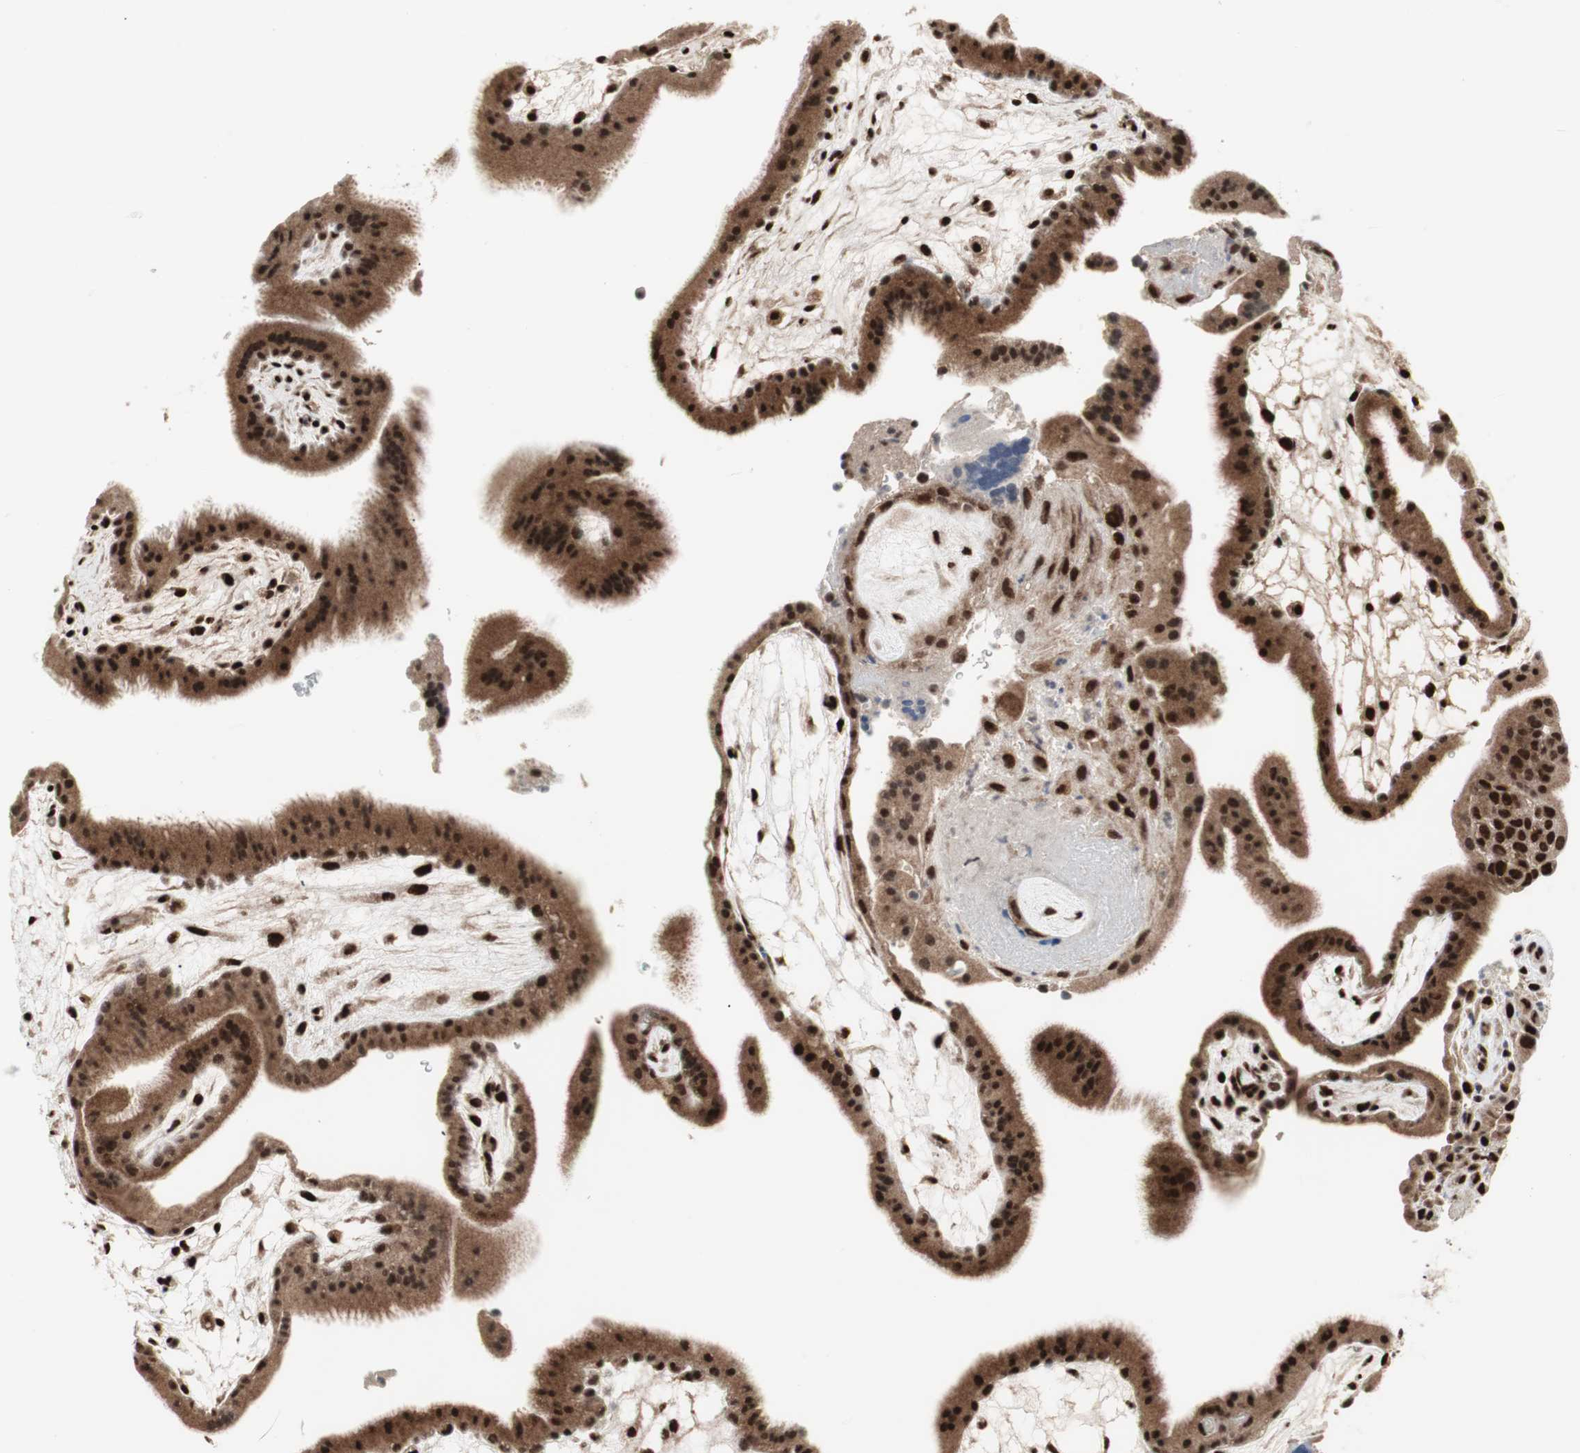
{"staining": {"intensity": "strong", "quantity": ">75%", "location": "cytoplasmic/membranous,nuclear"}, "tissue": "placenta", "cell_type": "Decidual cells", "image_type": "normal", "snomed": [{"axis": "morphology", "description": "Normal tissue, NOS"}, {"axis": "topography", "description": "Placenta"}], "caption": "Strong cytoplasmic/membranous,nuclear positivity is seen in about >75% of decidual cells in benign placenta. The staining was performed using DAB to visualize the protein expression in brown, while the nuclei were stained in blue with hematoxylin (Magnification: 20x).", "gene": "TCF12", "patient": {"sex": "female", "age": 19}}